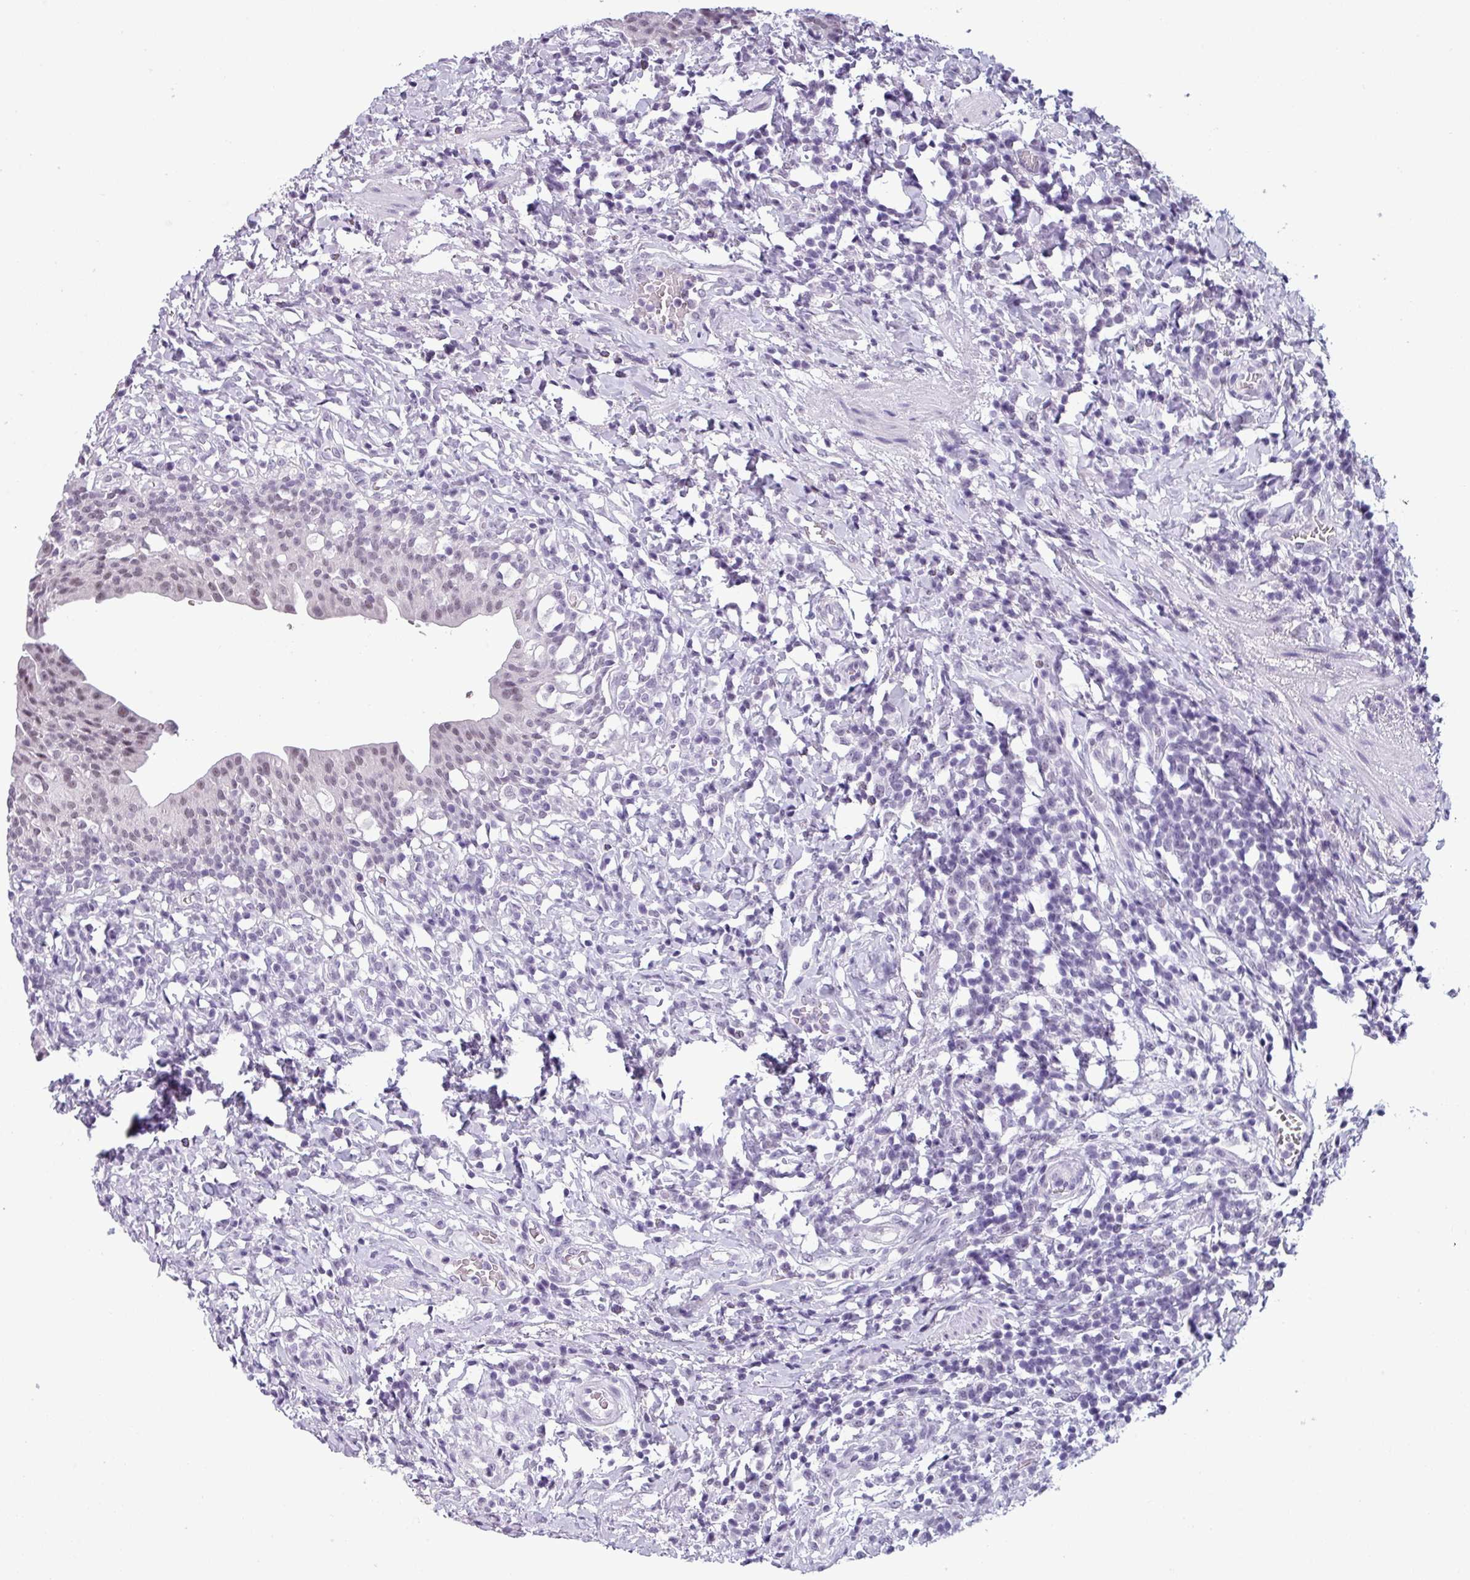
{"staining": {"intensity": "moderate", "quantity": "<25%", "location": "nuclear"}, "tissue": "urinary bladder", "cell_type": "Urothelial cells", "image_type": "normal", "snomed": [{"axis": "morphology", "description": "Normal tissue, NOS"}, {"axis": "morphology", "description": "Inflammation, NOS"}, {"axis": "topography", "description": "Urinary bladder"}], "caption": "Protein staining by IHC shows moderate nuclear expression in approximately <25% of urothelial cells in unremarkable urinary bladder.", "gene": "SRGAP1", "patient": {"sex": "male", "age": 64}}